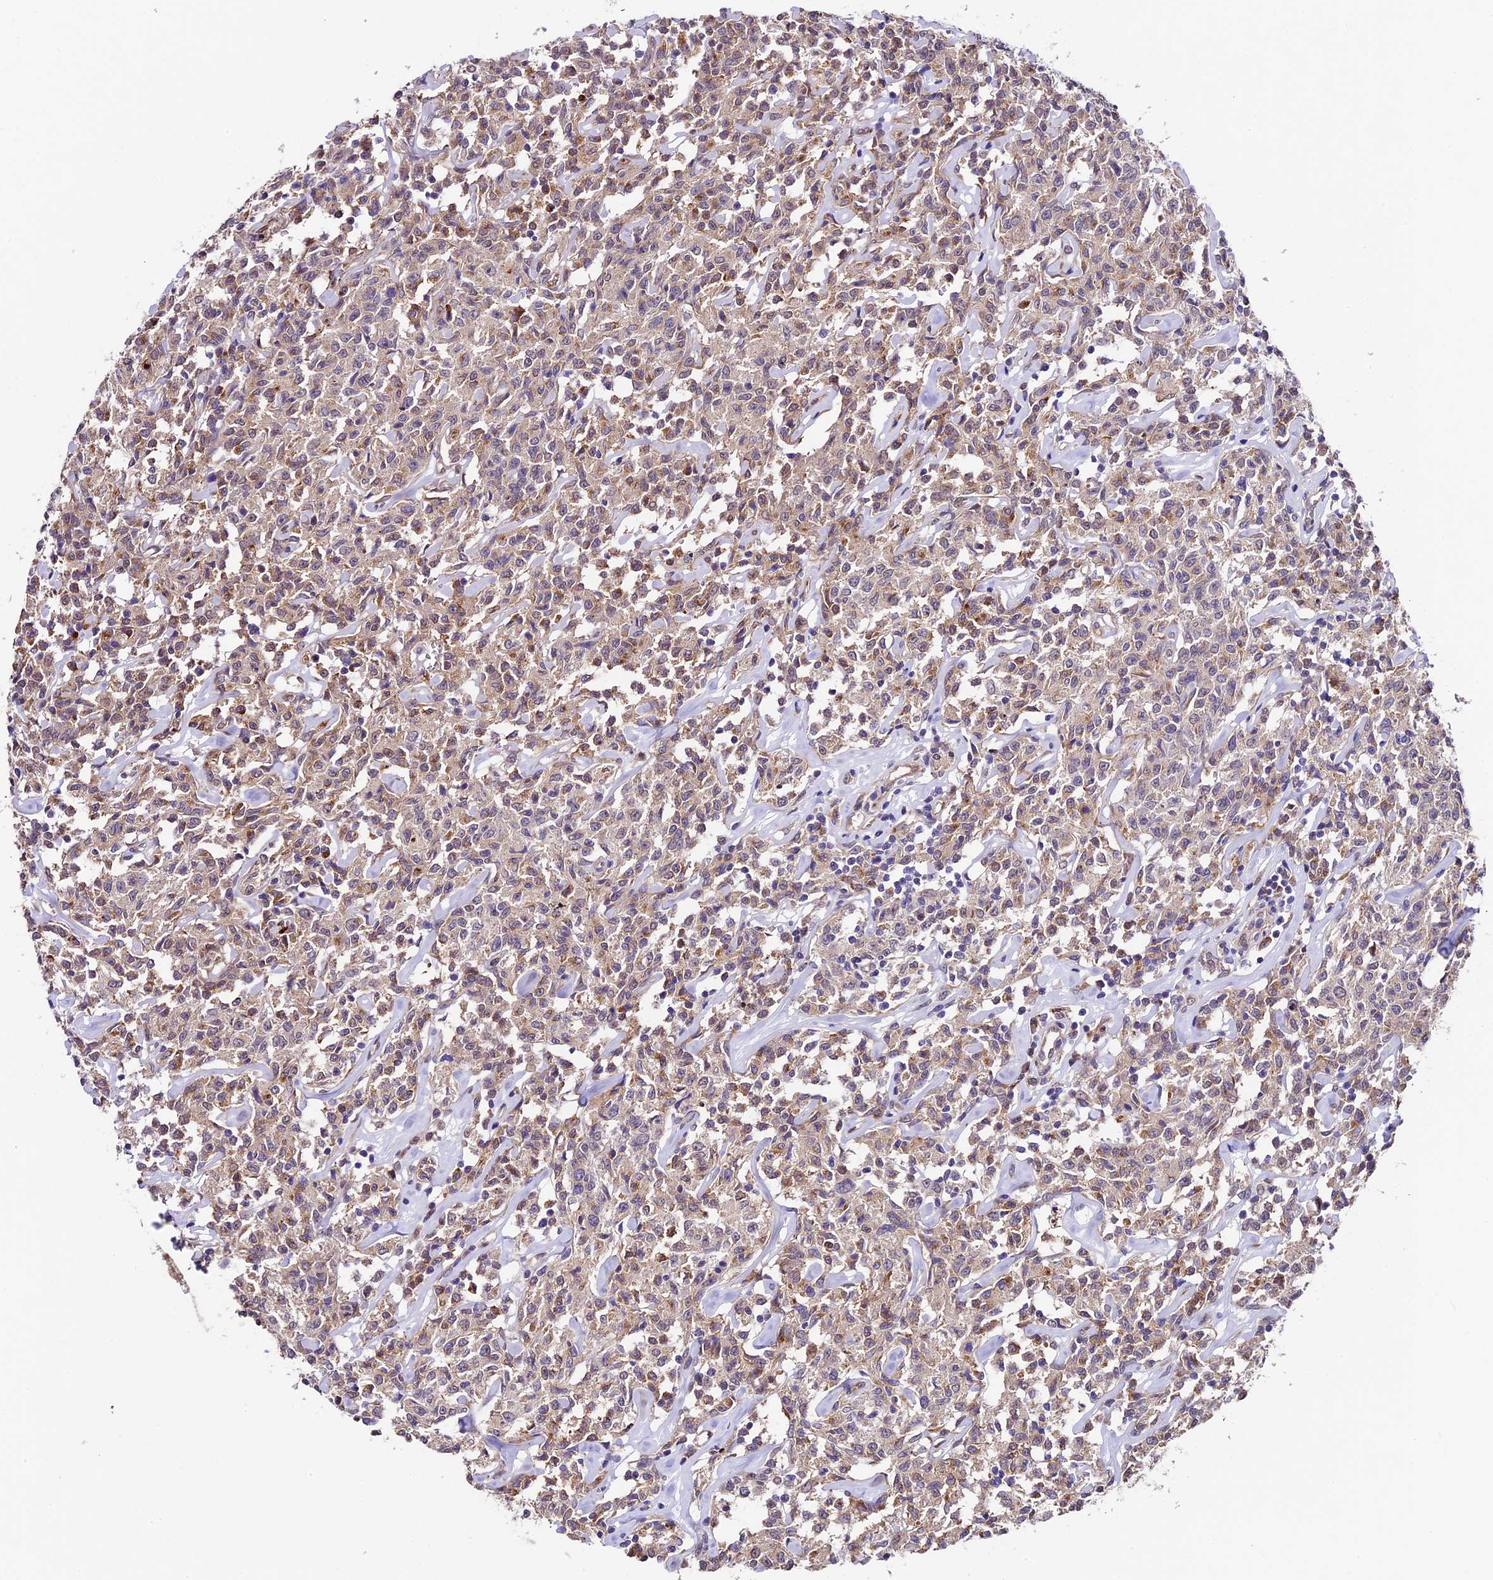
{"staining": {"intensity": "negative", "quantity": "none", "location": "none"}, "tissue": "lymphoma", "cell_type": "Tumor cells", "image_type": "cancer", "snomed": [{"axis": "morphology", "description": "Malignant lymphoma, non-Hodgkin's type, Low grade"}, {"axis": "topography", "description": "Small intestine"}], "caption": "Tumor cells show no significant staining in lymphoma.", "gene": "LSM7", "patient": {"sex": "female", "age": 59}}